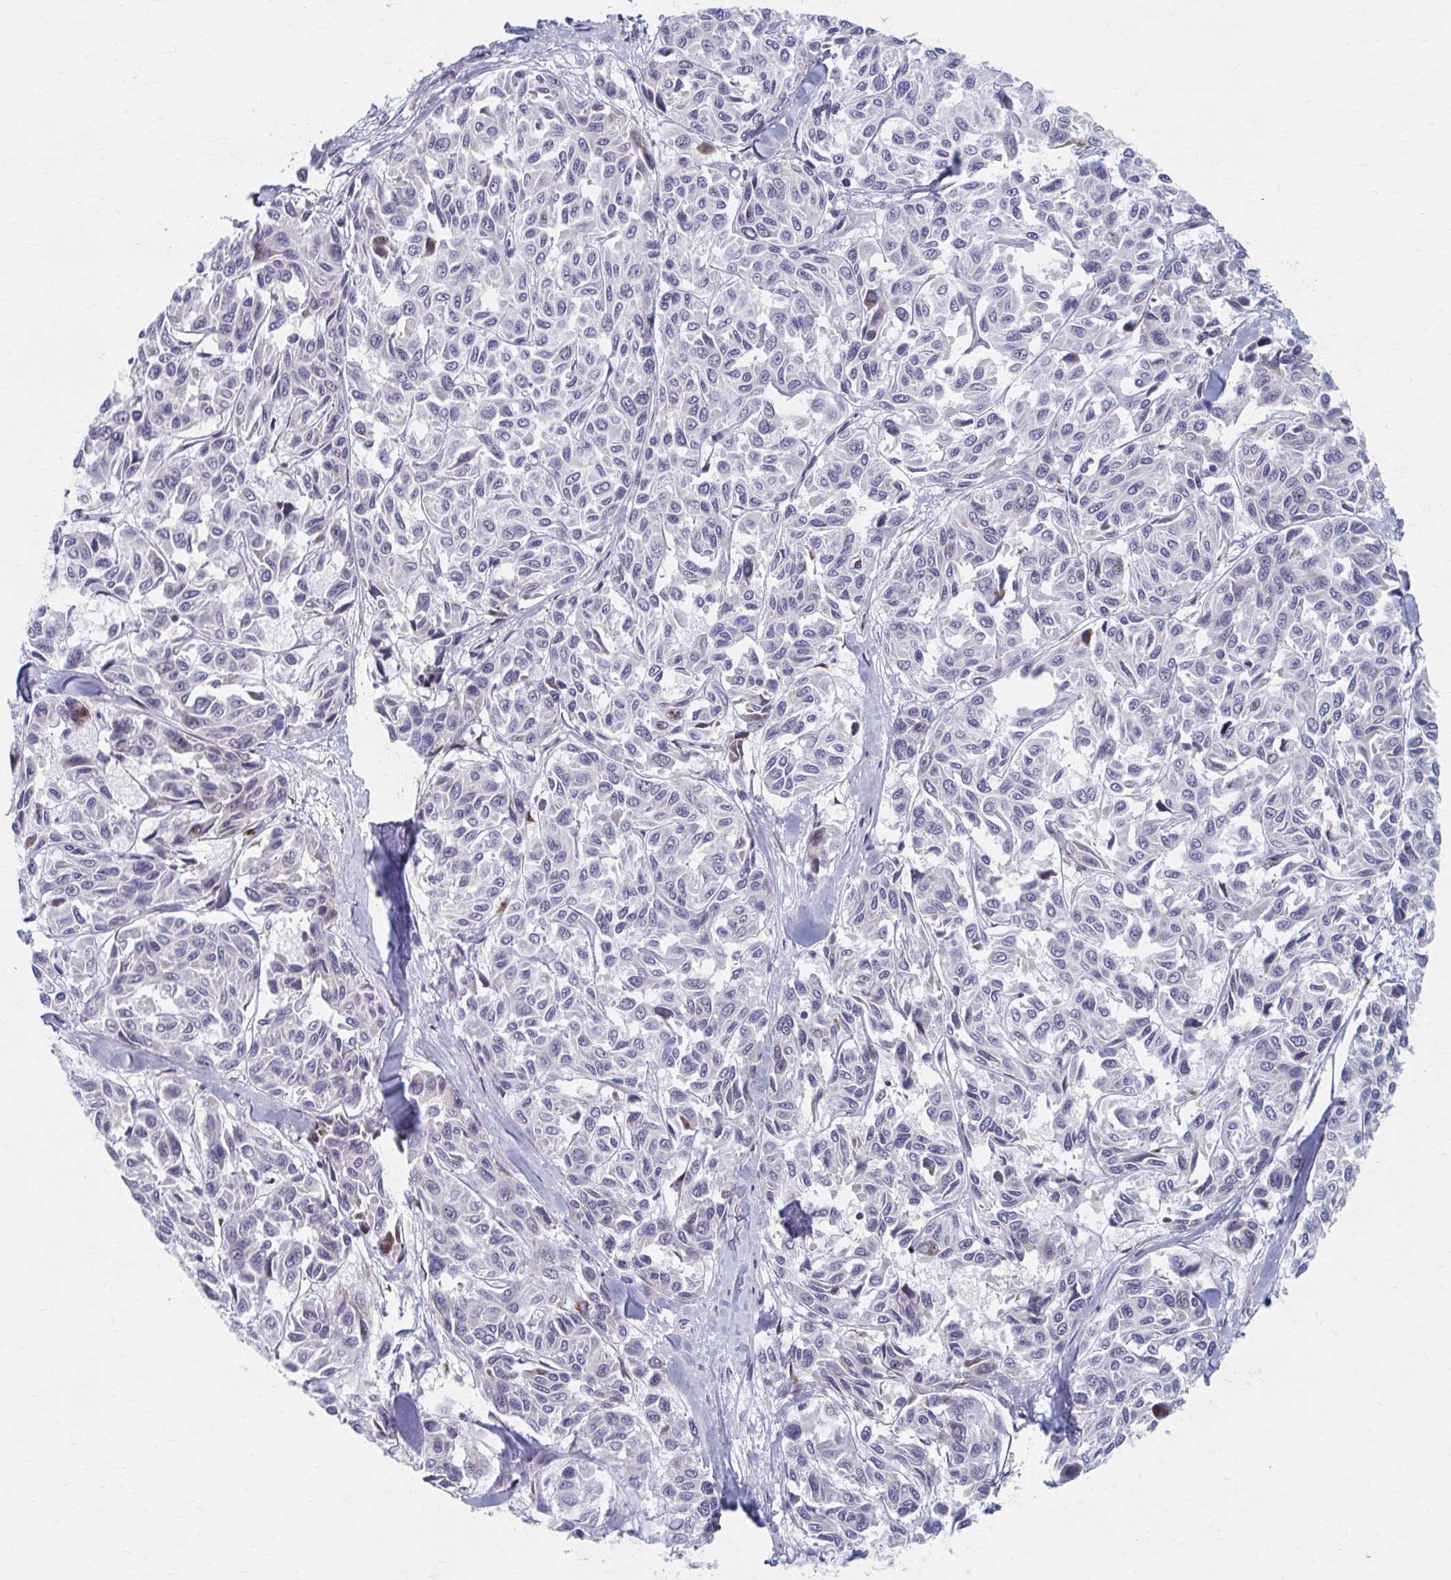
{"staining": {"intensity": "negative", "quantity": "none", "location": "none"}, "tissue": "melanoma", "cell_type": "Tumor cells", "image_type": "cancer", "snomed": [{"axis": "morphology", "description": "Malignant melanoma, NOS"}, {"axis": "topography", "description": "Skin"}], "caption": "Immunohistochemistry (IHC) of melanoma displays no expression in tumor cells.", "gene": "OLFM2", "patient": {"sex": "female", "age": 66}}